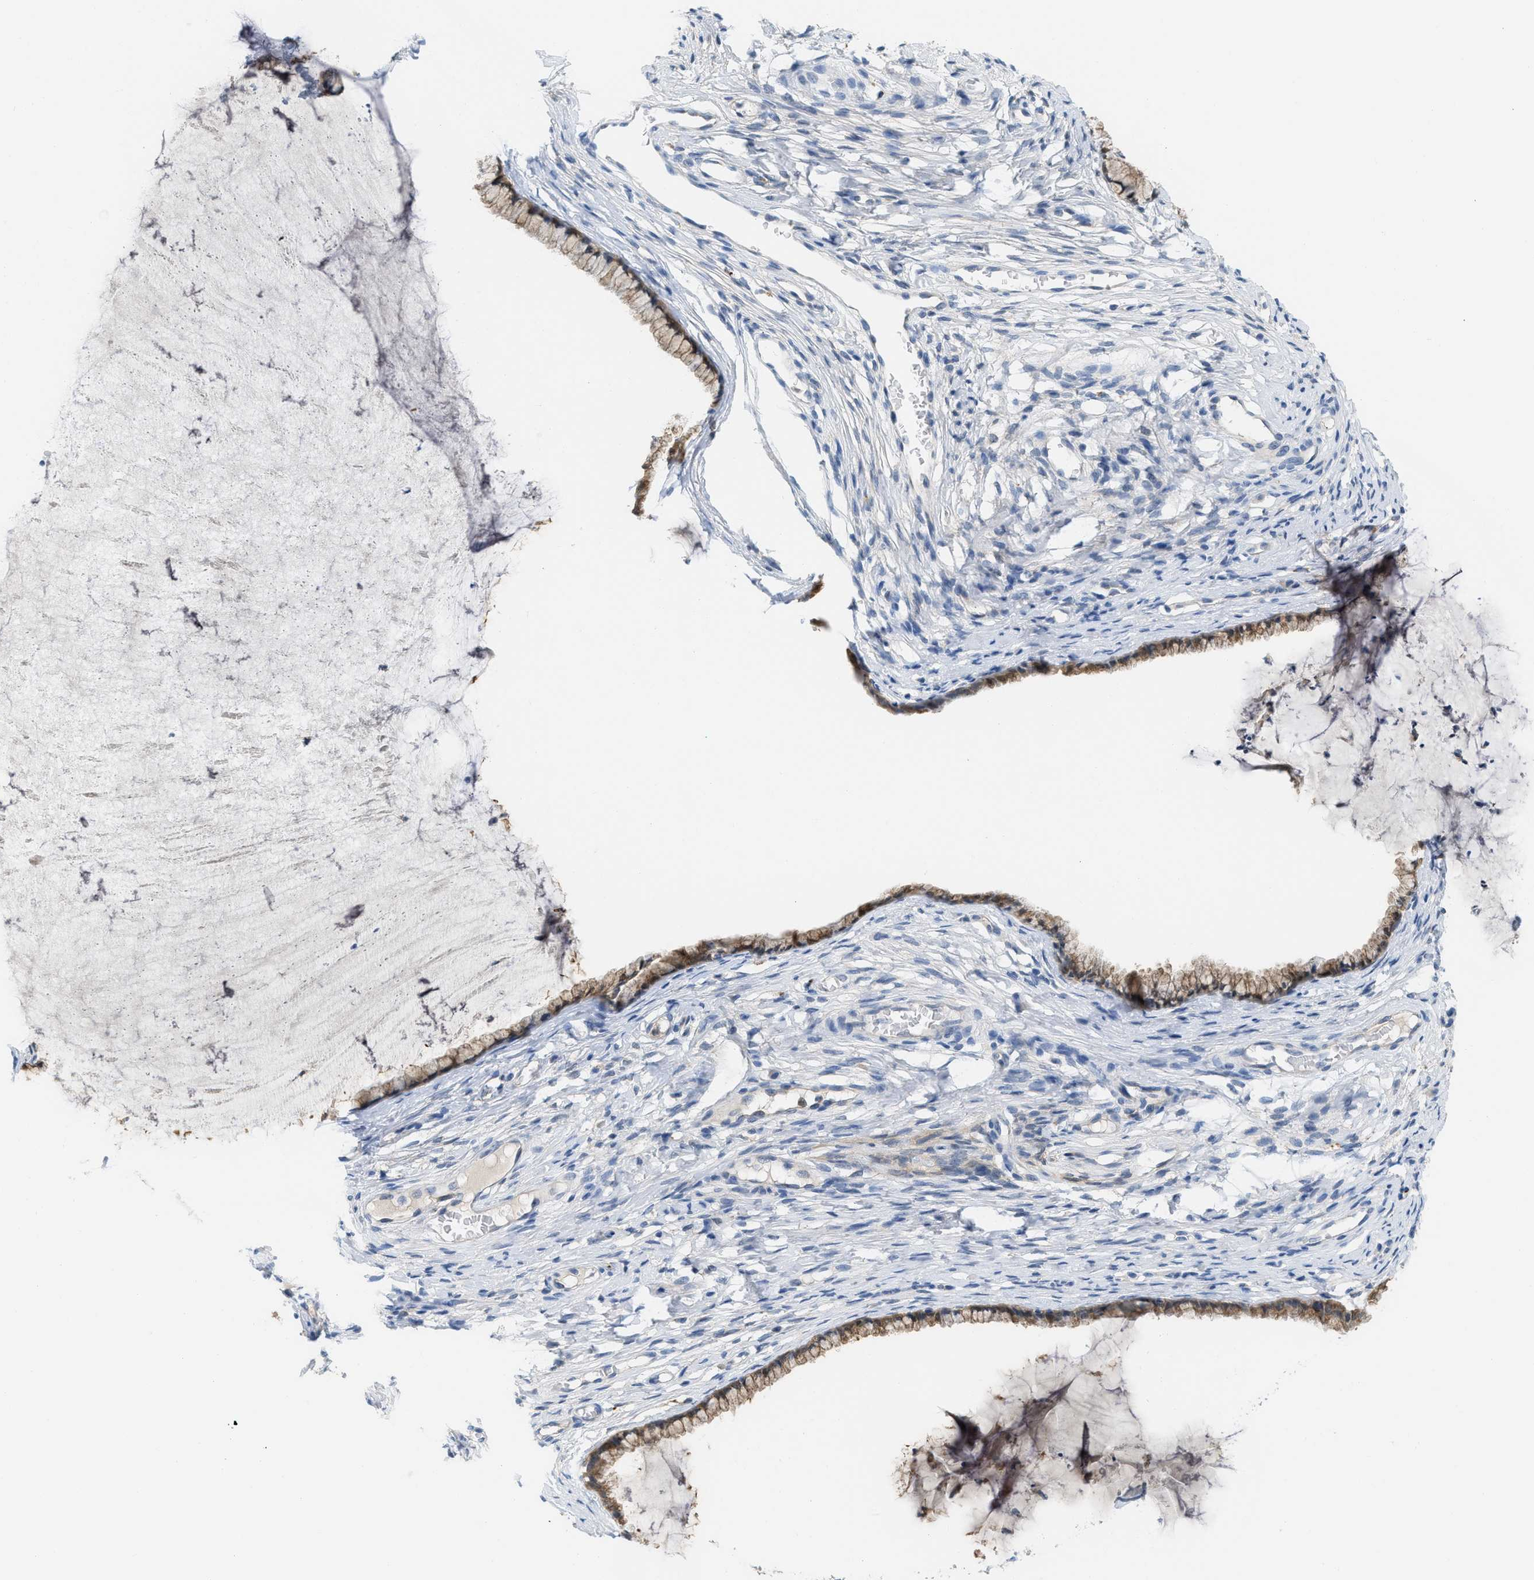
{"staining": {"intensity": "moderate", "quantity": ">75%", "location": "cytoplasmic/membranous"}, "tissue": "cervix", "cell_type": "Glandular cells", "image_type": "normal", "snomed": [{"axis": "morphology", "description": "Normal tissue, NOS"}, {"axis": "topography", "description": "Cervix"}], "caption": "An image of human cervix stained for a protein reveals moderate cytoplasmic/membranous brown staining in glandular cells. (DAB (3,3'-diaminobenzidine) IHC, brown staining for protein, blue staining for nuclei).", "gene": "CSTB", "patient": {"sex": "female", "age": 77}}